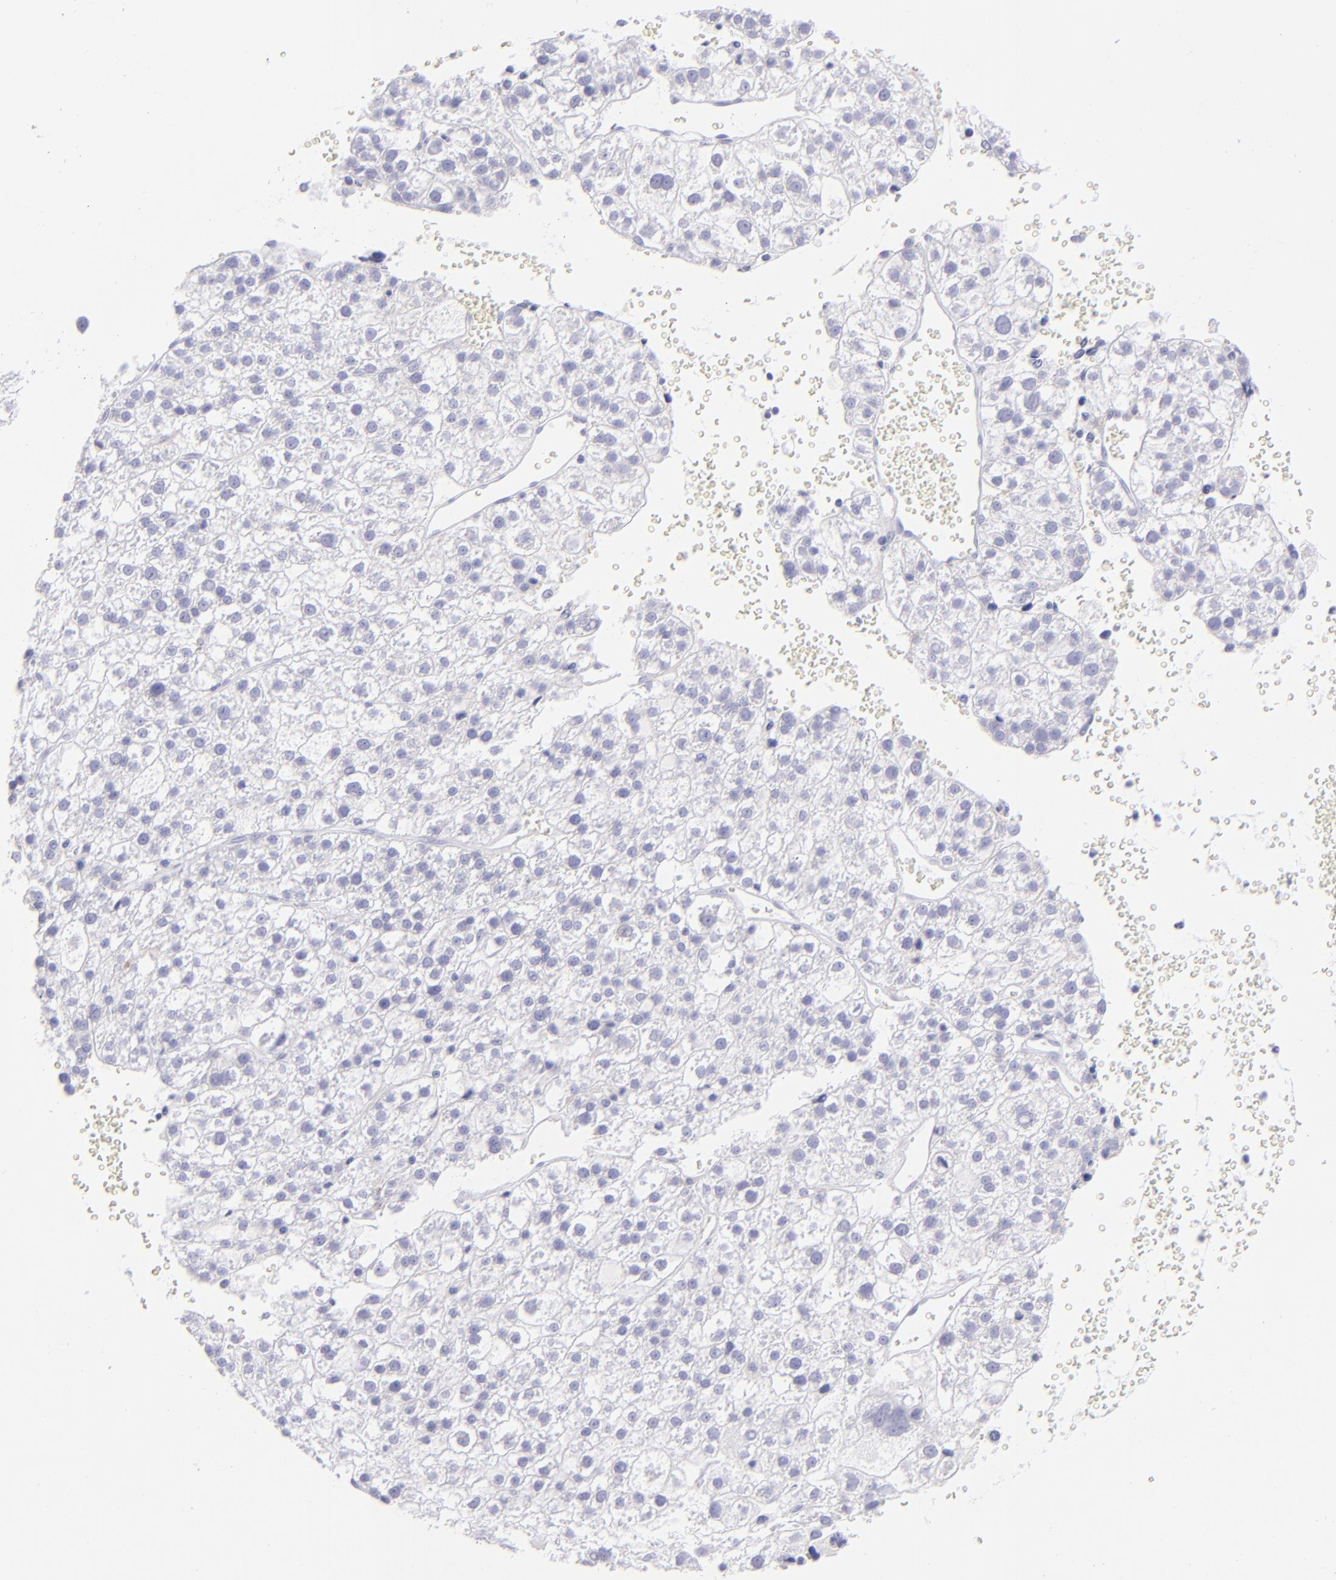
{"staining": {"intensity": "negative", "quantity": "none", "location": "none"}, "tissue": "liver cancer", "cell_type": "Tumor cells", "image_type": "cancer", "snomed": [{"axis": "morphology", "description": "Carcinoma, Hepatocellular, NOS"}, {"axis": "topography", "description": "Liver"}], "caption": "Immunohistochemistry (IHC) of human liver cancer displays no positivity in tumor cells.", "gene": "CD72", "patient": {"sex": "female", "age": 85}}